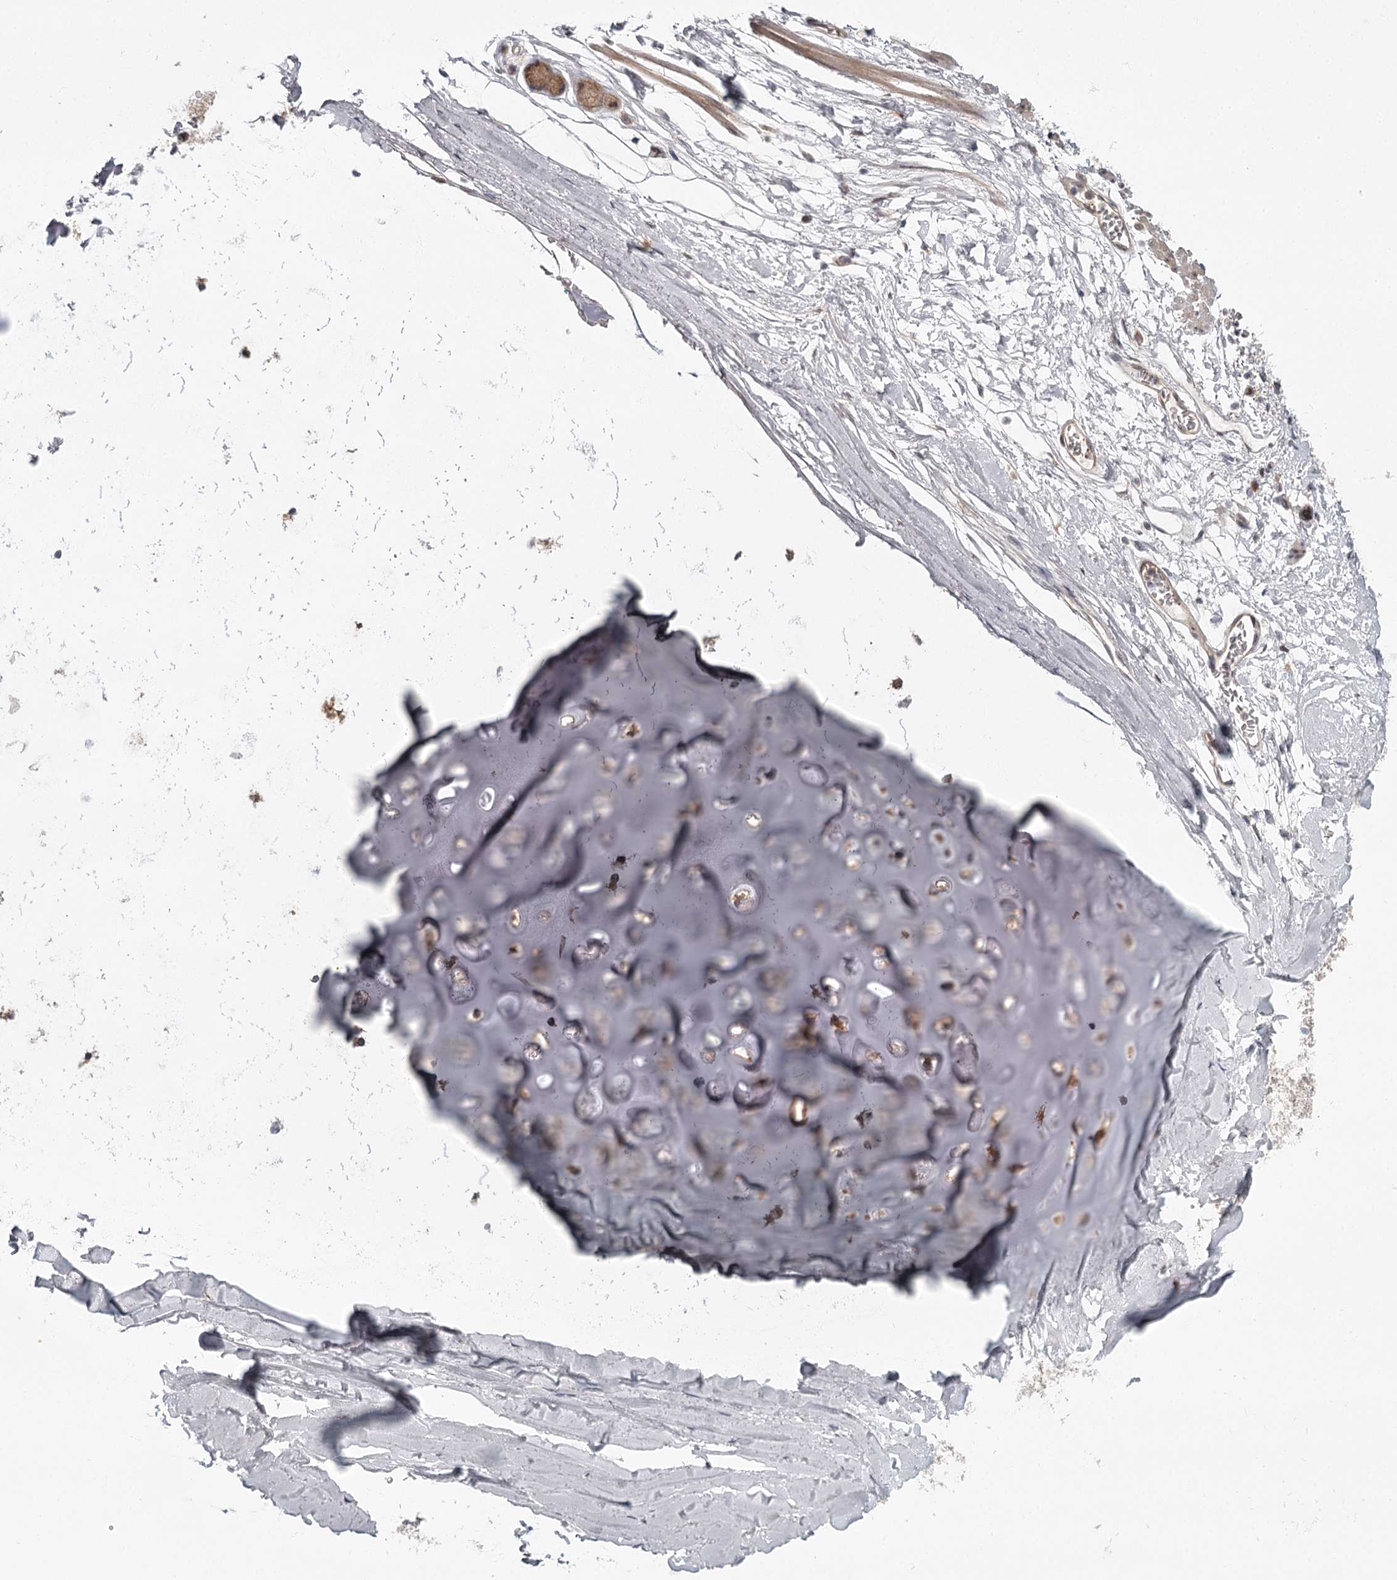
{"staining": {"intensity": "weak", "quantity": "25%-75%", "location": "cytoplasmic/membranous"}, "tissue": "adipose tissue", "cell_type": "Adipocytes", "image_type": "normal", "snomed": [{"axis": "morphology", "description": "Normal tissue, NOS"}, {"axis": "topography", "description": "Lymph node"}, {"axis": "topography", "description": "Bronchus"}], "caption": "This photomicrograph shows immunohistochemistry (IHC) staining of benign human adipose tissue, with low weak cytoplasmic/membranous positivity in approximately 25%-75% of adipocytes.", "gene": "CCNG2", "patient": {"sex": "male", "age": 63}}